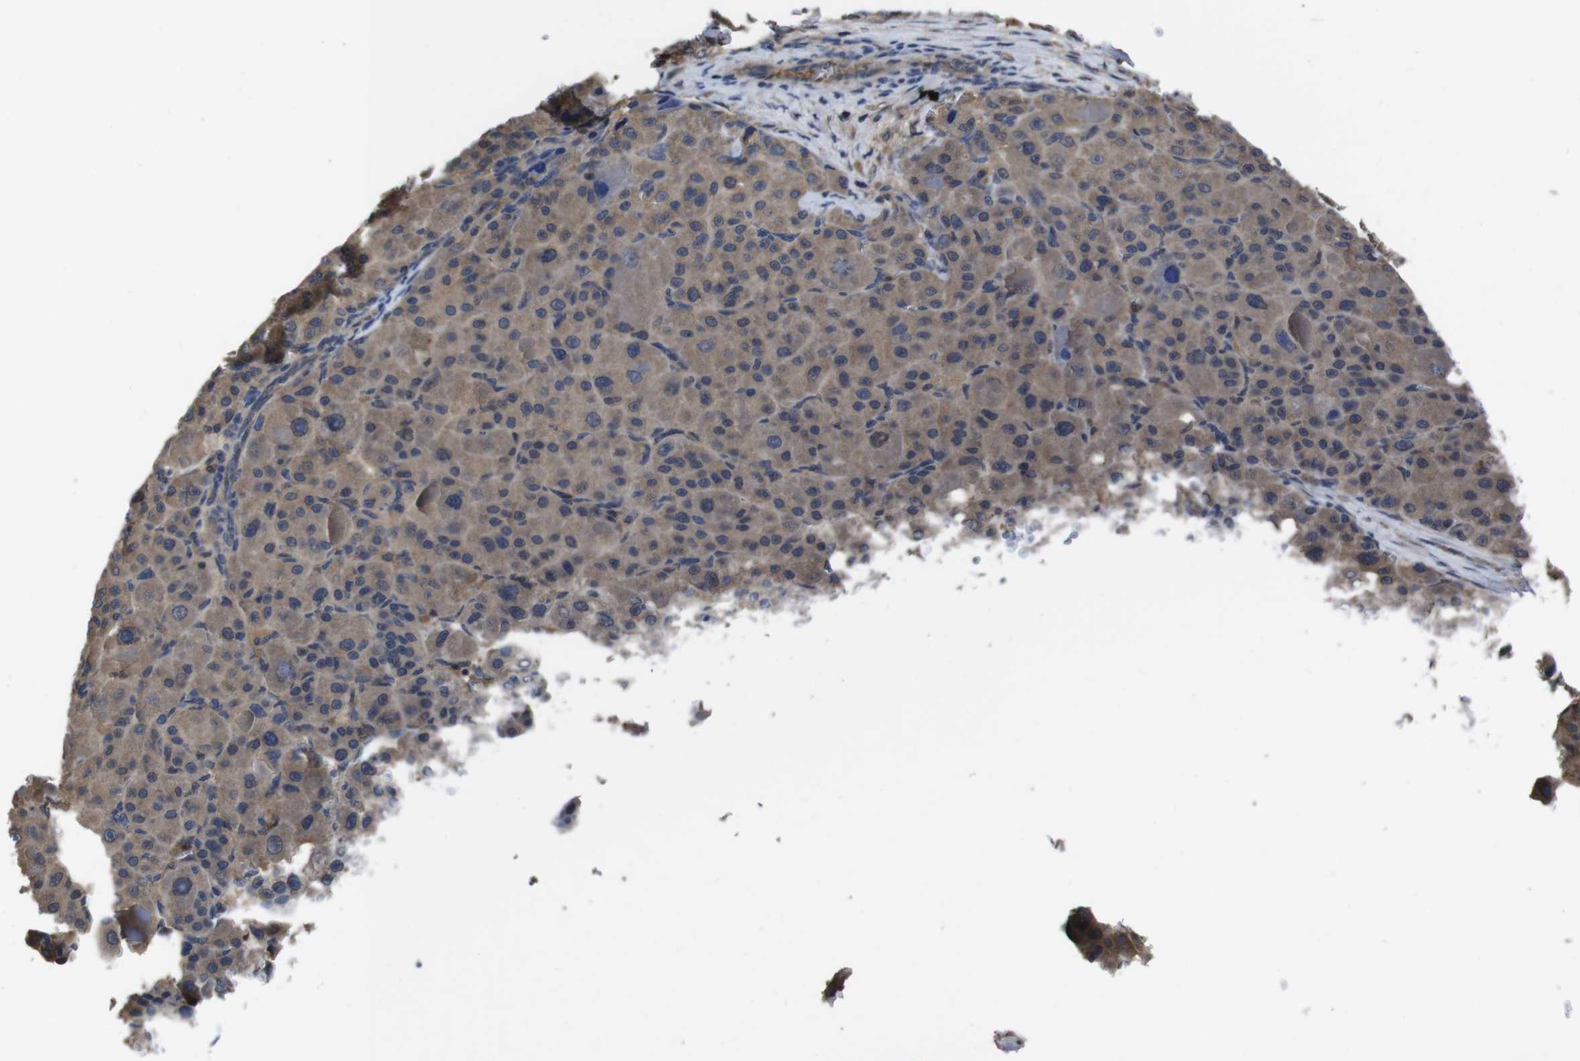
{"staining": {"intensity": "weak", "quantity": ">75%", "location": "cytoplasmic/membranous"}, "tissue": "liver cancer", "cell_type": "Tumor cells", "image_type": "cancer", "snomed": [{"axis": "morphology", "description": "Carcinoma, Hepatocellular, NOS"}, {"axis": "topography", "description": "Liver"}], "caption": "The image demonstrates a brown stain indicating the presence of a protein in the cytoplasmic/membranous of tumor cells in liver cancer. (DAB (3,3'-diaminobenzidine) IHC with brightfield microscopy, high magnification).", "gene": "CXCL11", "patient": {"sex": "male", "age": 76}}